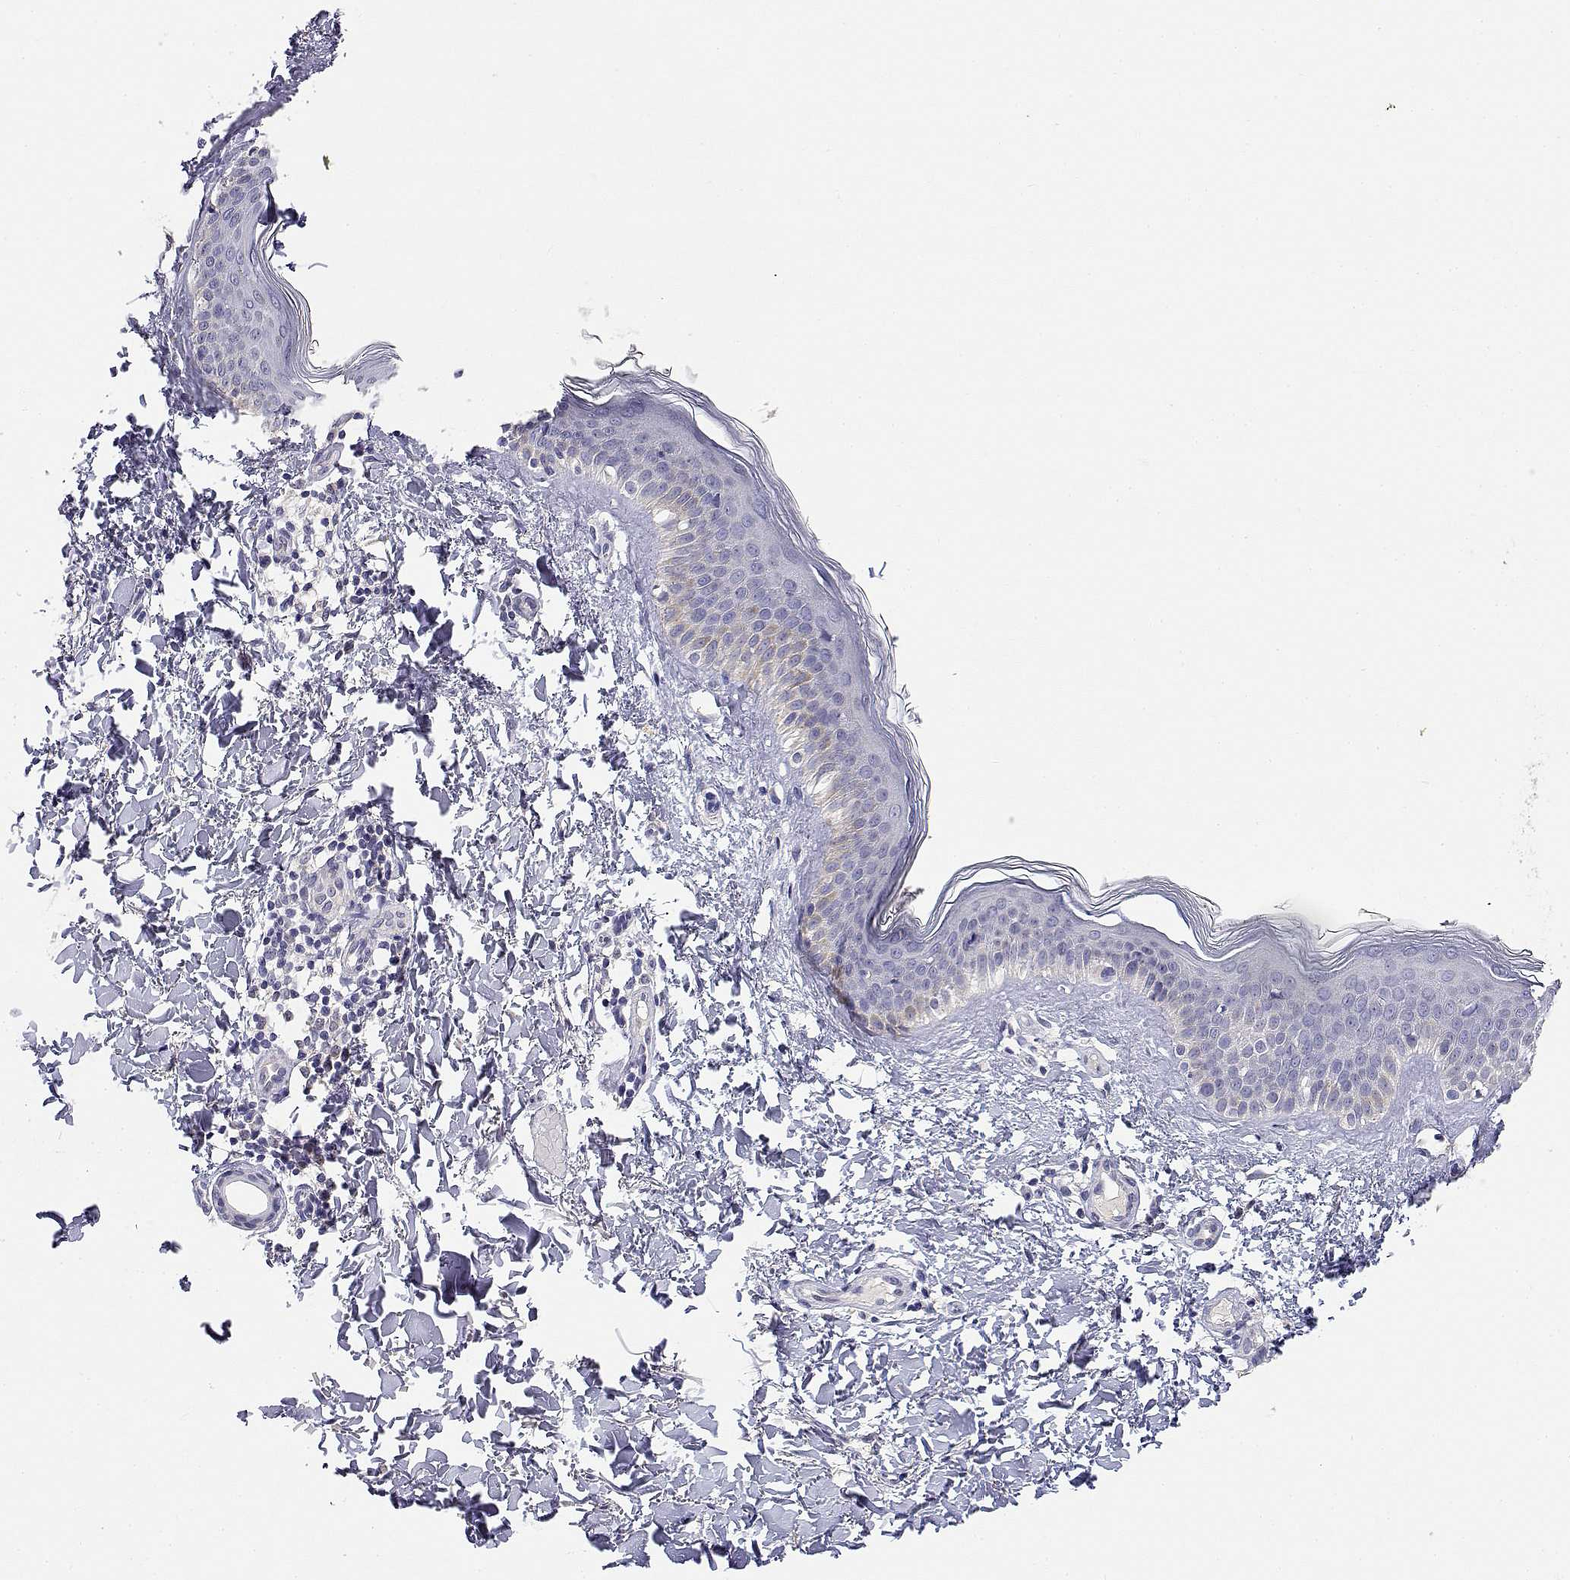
{"staining": {"intensity": "negative", "quantity": "none", "location": "none"}, "tissue": "skin cancer", "cell_type": "Tumor cells", "image_type": "cancer", "snomed": [{"axis": "morphology", "description": "Normal tissue, NOS"}, {"axis": "morphology", "description": "Basal cell carcinoma"}, {"axis": "topography", "description": "Skin"}], "caption": "The micrograph demonstrates no significant expression in tumor cells of basal cell carcinoma (skin).", "gene": "ADA", "patient": {"sex": "male", "age": 46}}